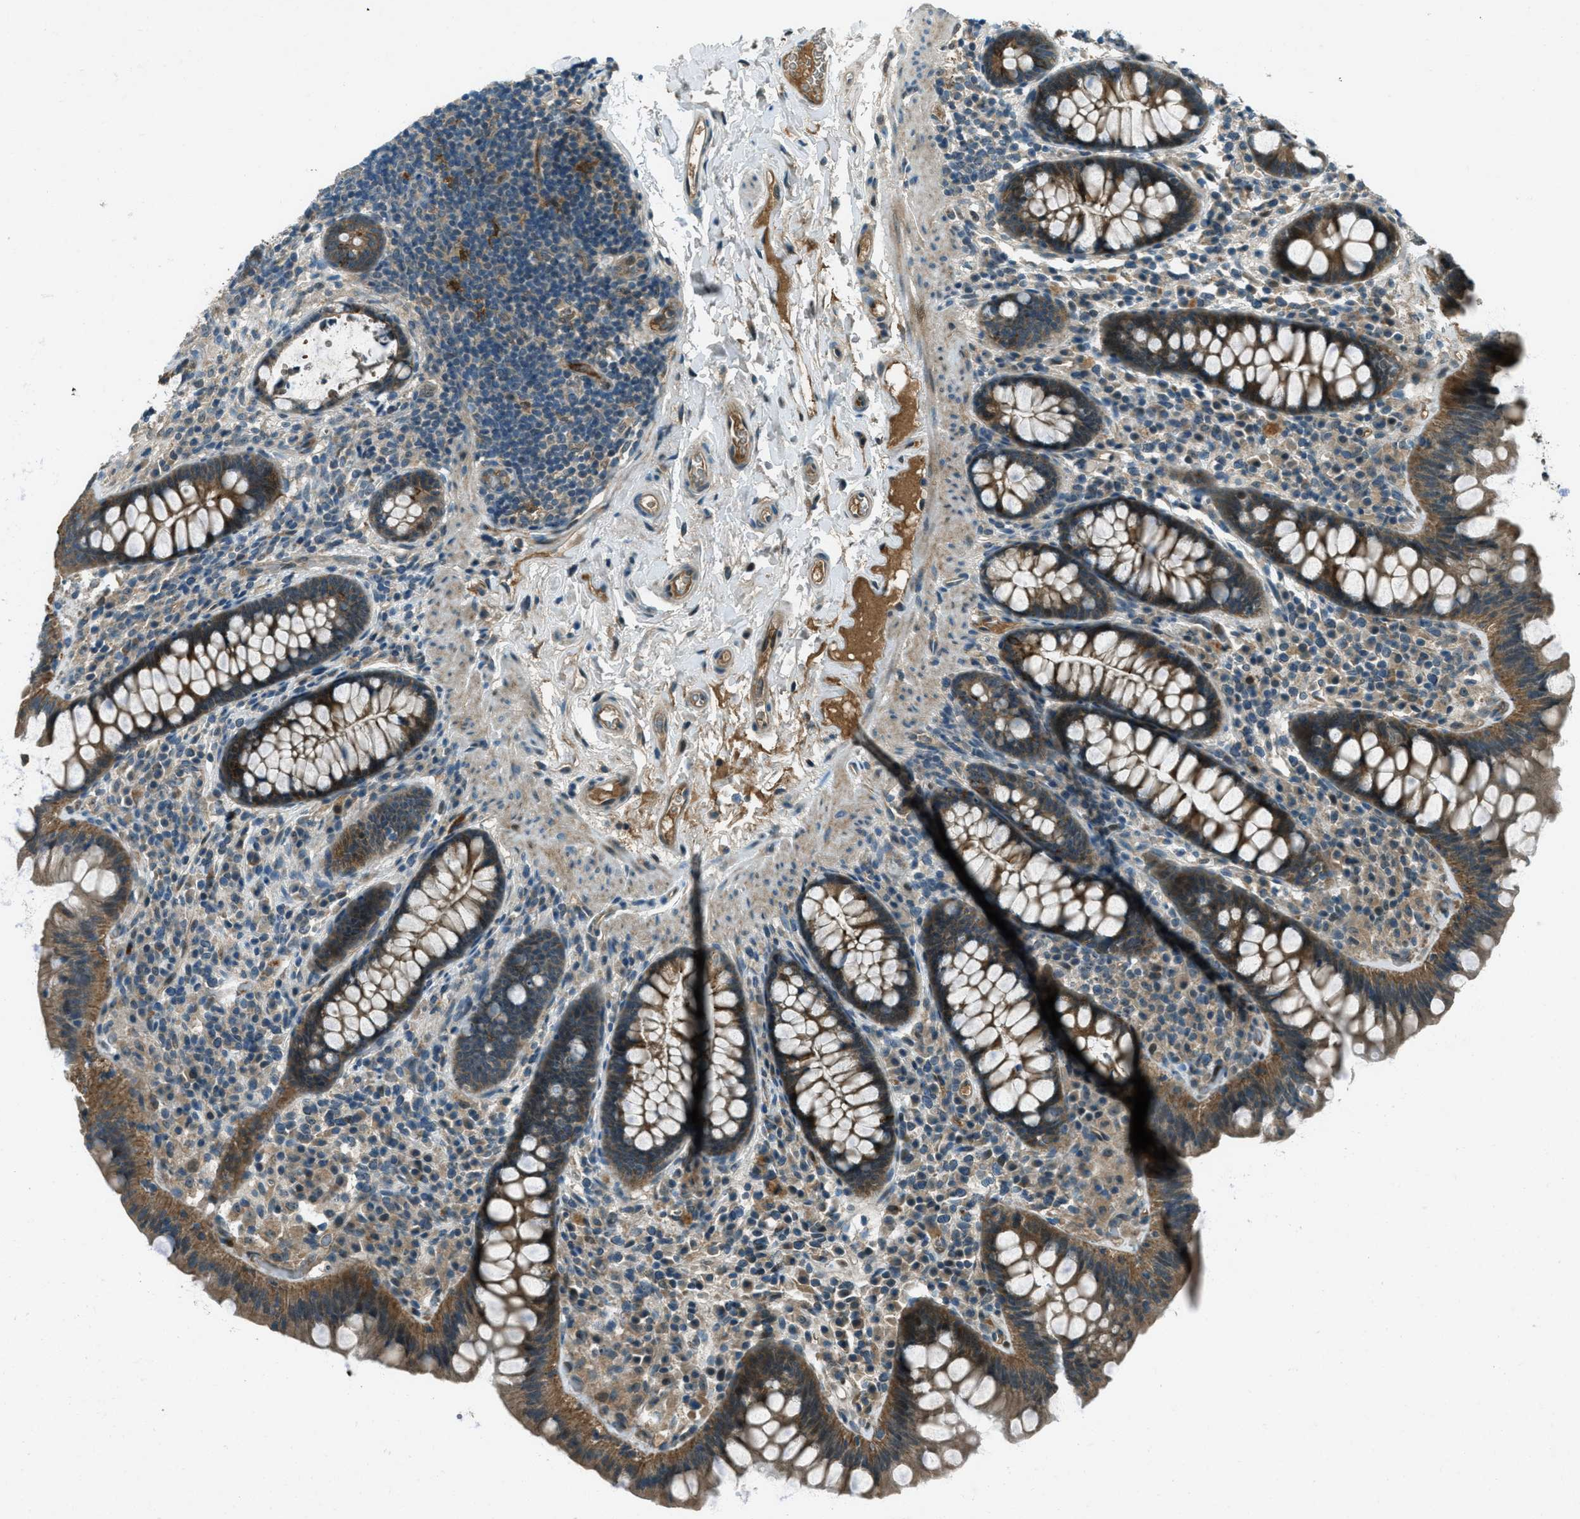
{"staining": {"intensity": "moderate", "quantity": ">75%", "location": "cytoplasmic/membranous"}, "tissue": "colon", "cell_type": "Endothelial cells", "image_type": "normal", "snomed": [{"axis": "morphology", "description": "Normal tissue, NOS"}, {"axis": "topography", "description": "Colon"}], "caption": "Unremarkable colon was stained to show a protein in brown. There is medium levels of moderate cytoplasmic/membranous expression in about >75% of endothelial cells.", "gene": "STK11", "patient": {"sex": "female", "age": 80}}